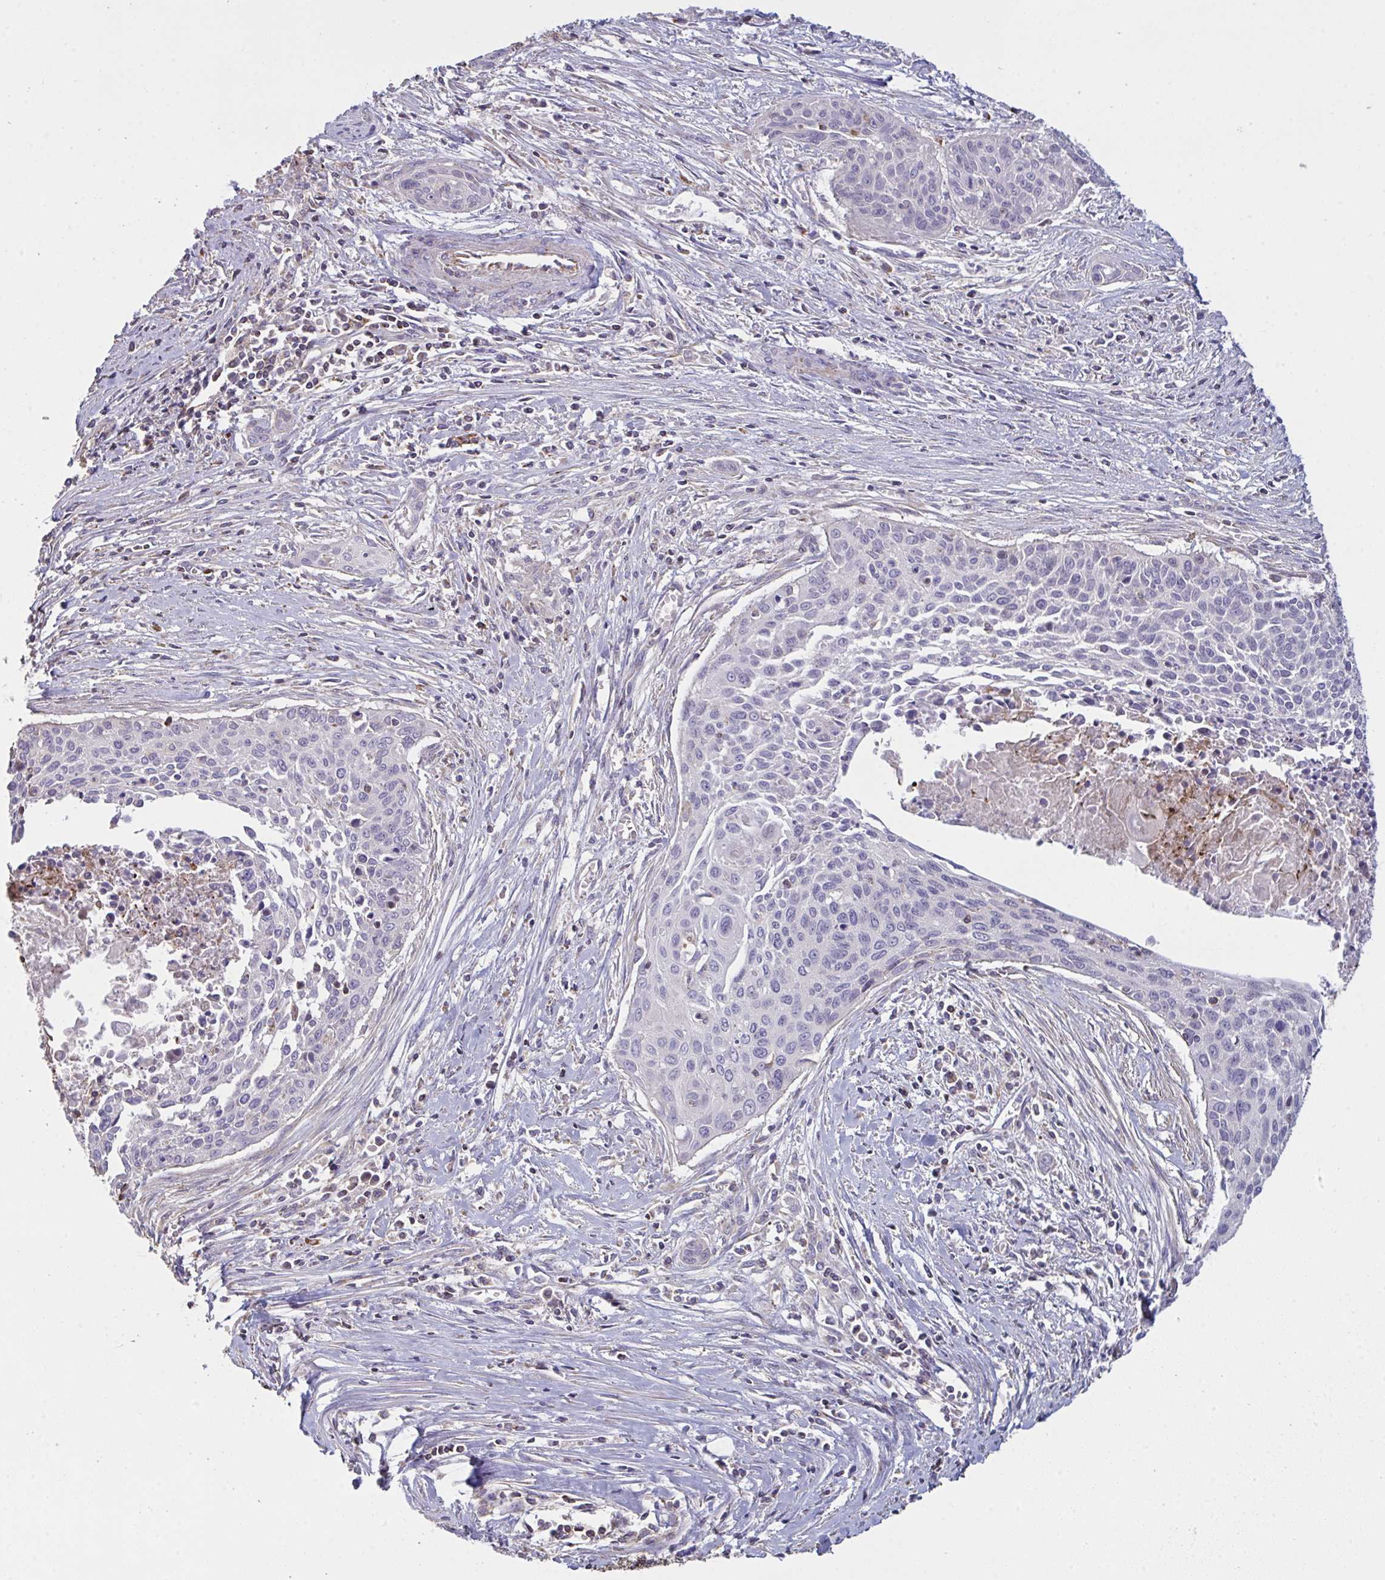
{"staining": {"intensity": "negative", "quantity": "none", "location": "none"}, "tissue": "cervical cancer", "cell_type": "Tumor cells", "image_type": "cancer", "snomed": [{"axis": "morphology", "description": "Squamous cell carcinoma, NOS"}, {"axis": "topography", "description": "Cervix"}], "caption": "IHC image of neoplastic tissue: squamous cell carcinoma (cervical) stained with DAB (3,3'-diaminobenzidine) shows no significant protein positivity in tumor cells.", "gene": "MICOS10", "patient": {"sex": "female", "age": 55}}